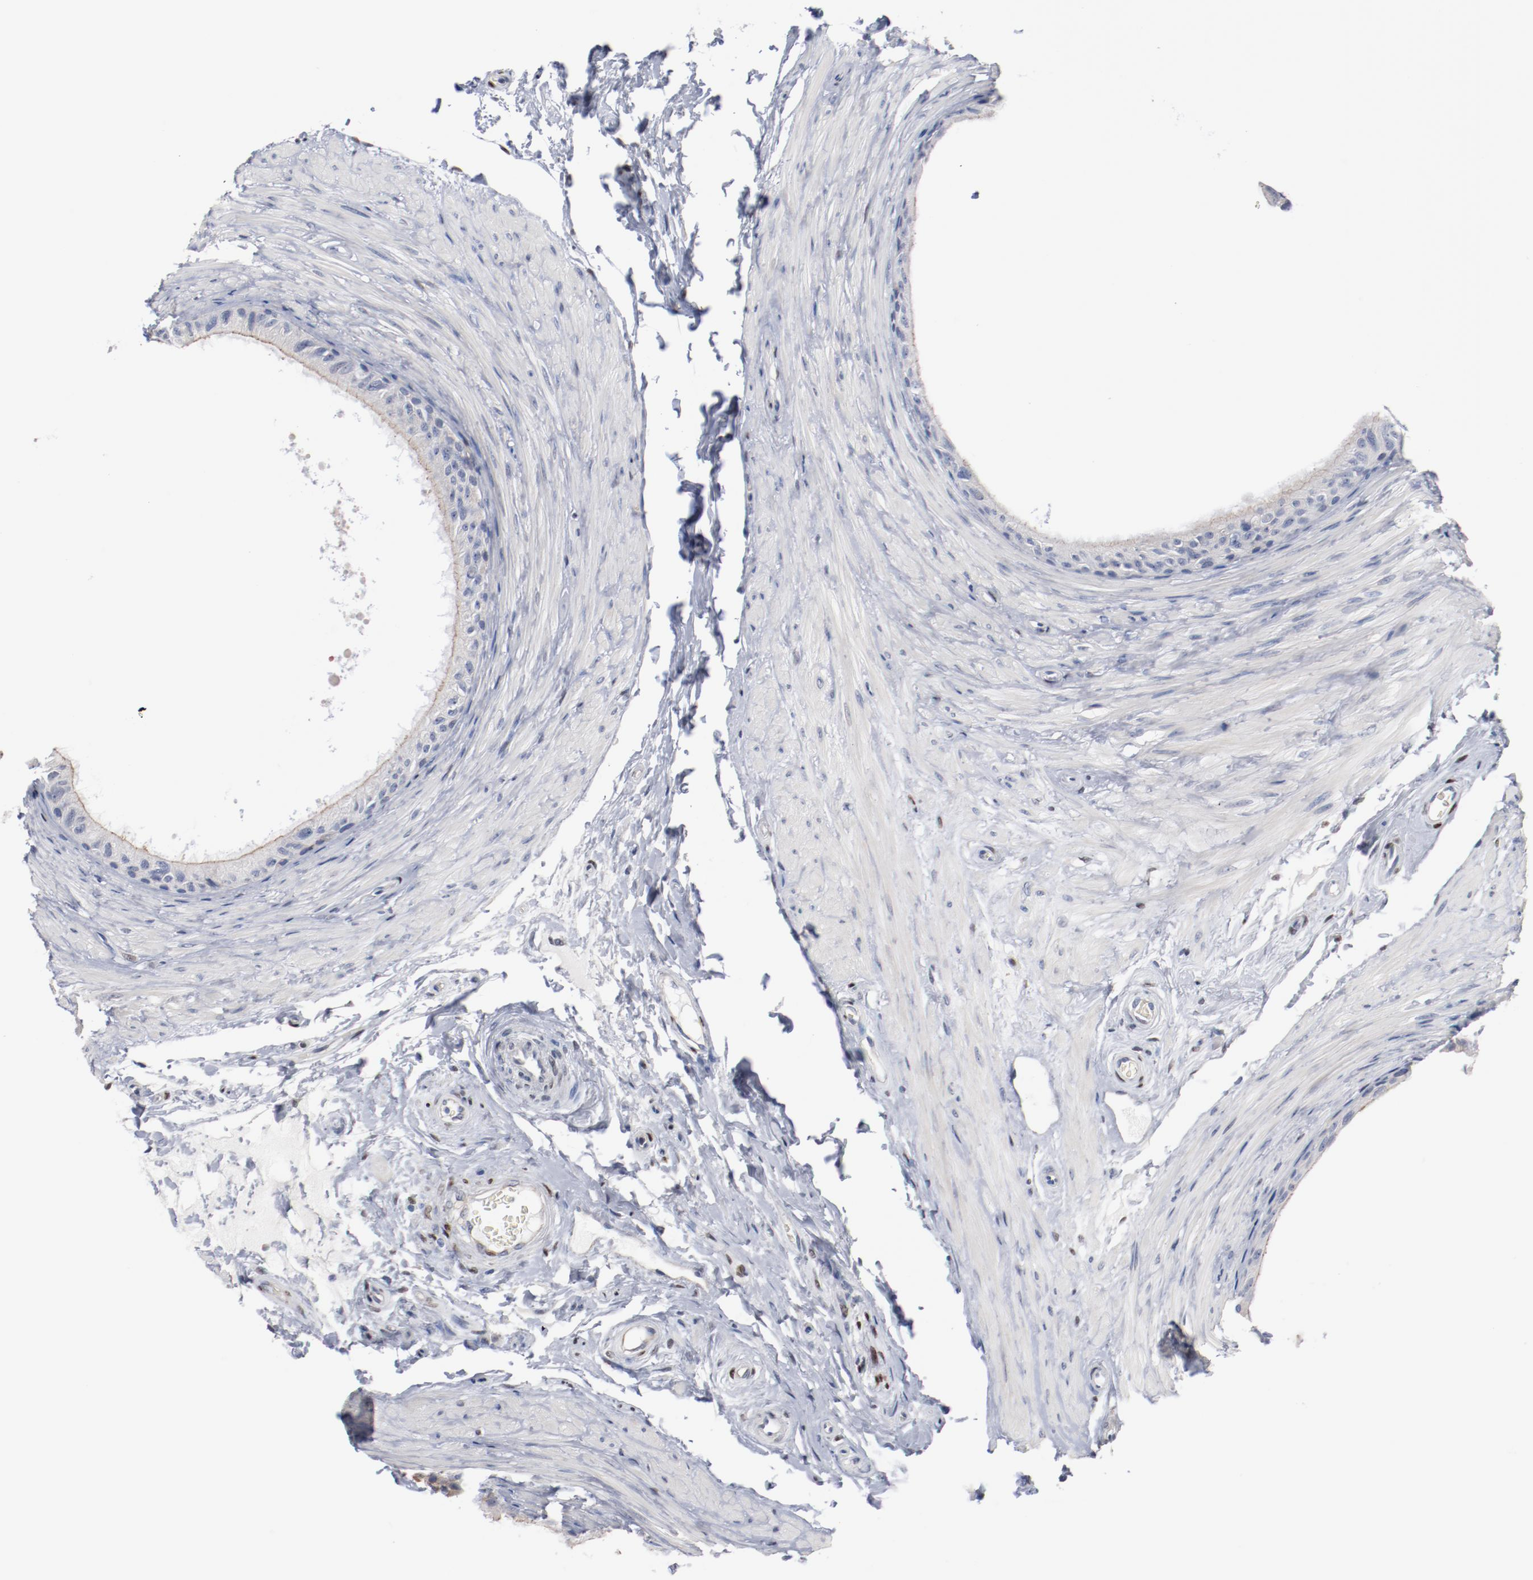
{"staining": {"intensity": "negative", "quantity": "none", "location": "none"}, "tissue": "epididymis", "cell_type": "Glandular cells", "image_type": "normal", "snomed": [{"axis": "morphology", "description": "Normal tissue, NOS"}, {"axis": "topography", "description": "Epididymis"}], "caption": "This is a image of immunohistochemistry (IHC) staining of benign epididymis, which shows no staining in glandular cells.", "gene": "ZEB2", "patient": {"sex": "male", "age": 68}}